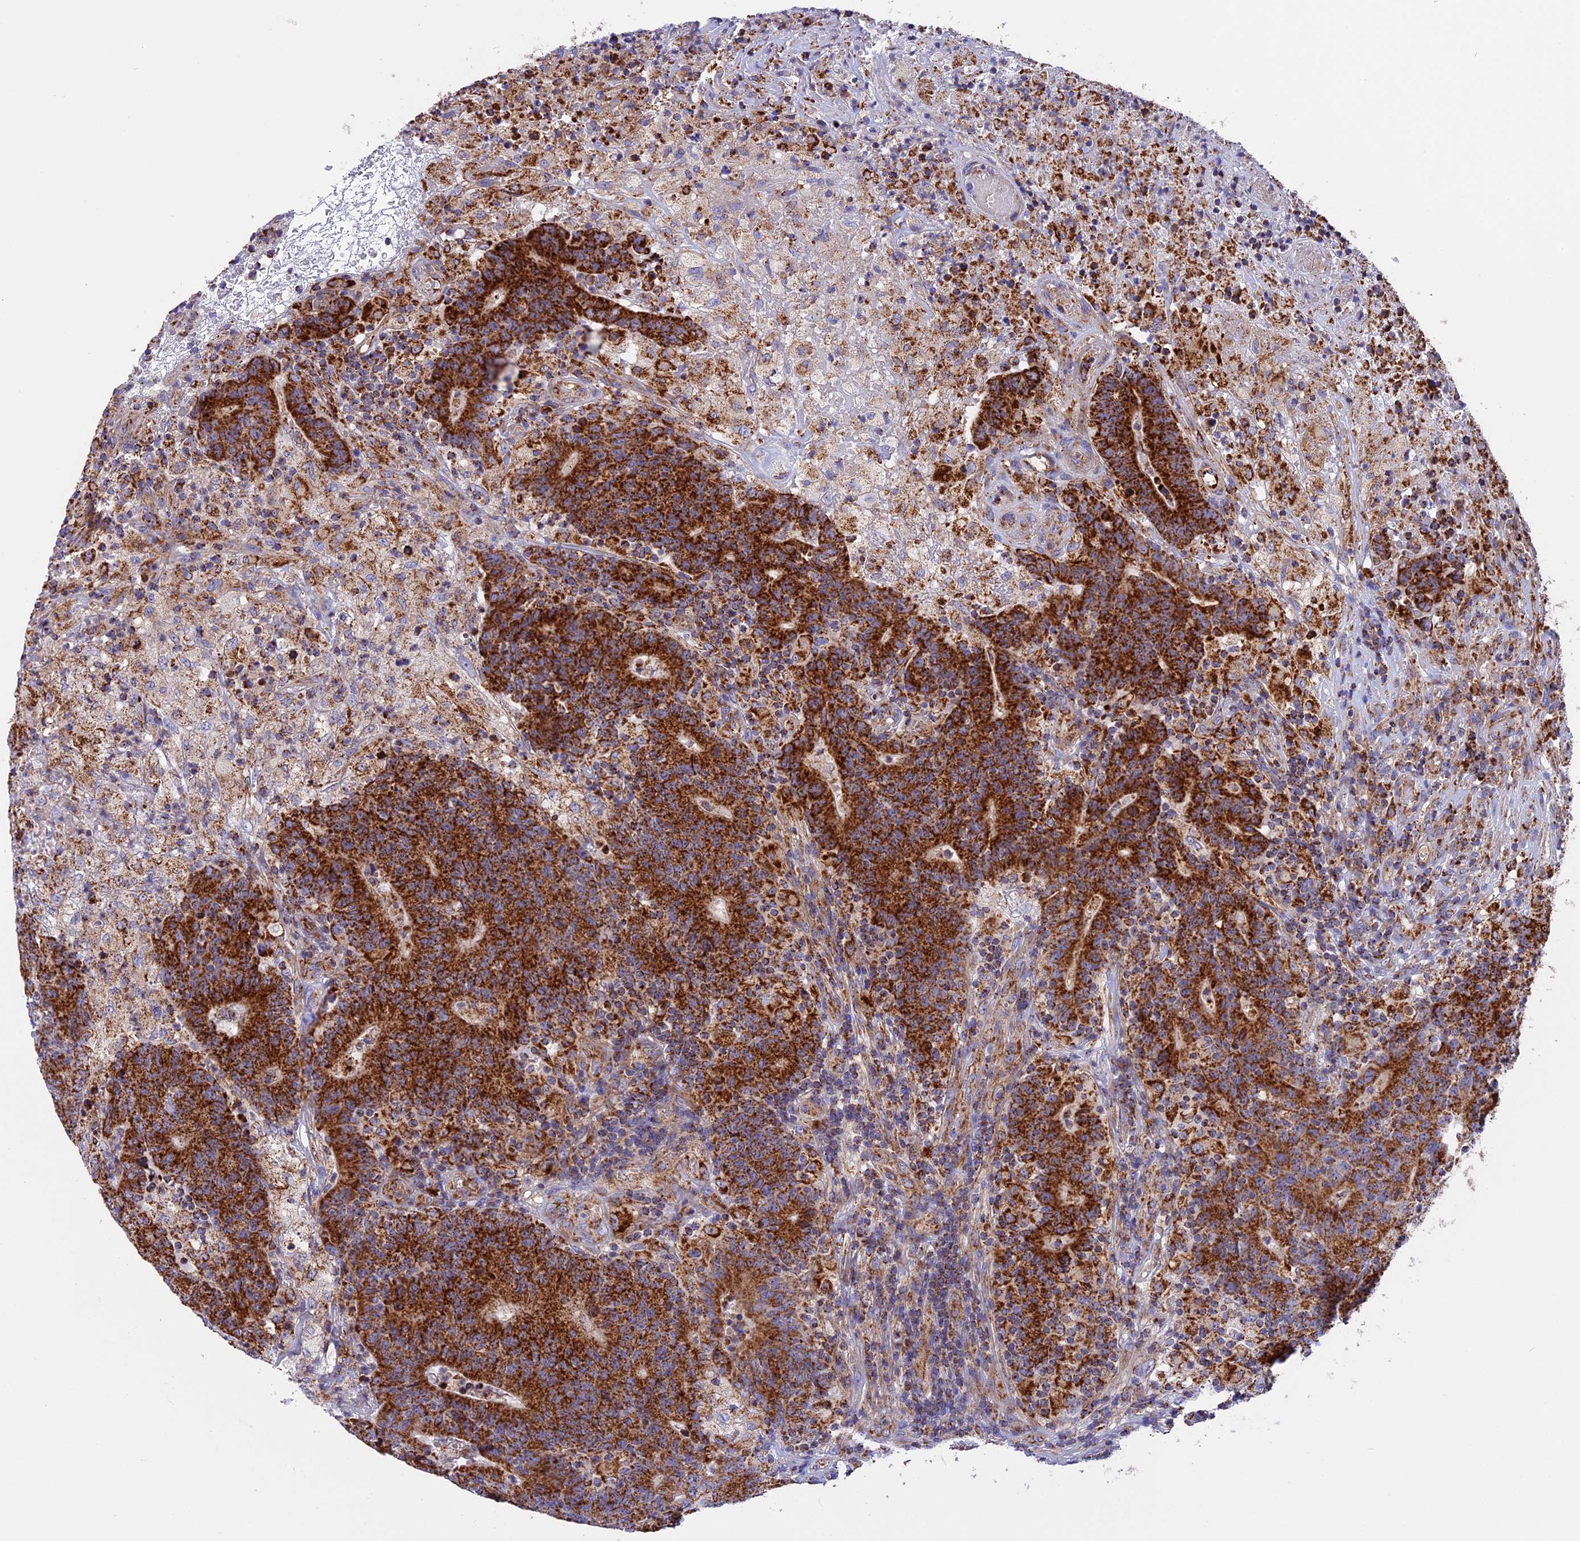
{"staining": {"intensity": "strong", "quantity": ">75%", "location": "cytoplasmic/membranous"}, "tissue": "colorectal cancer", "cell_type": "Tumor cells", "image_type": "cancer", "snomed": [{"axis": "morphology", "description": "Adenocarcinoma, NOS"}, {"axis": "topography", "description": "Colon"}], "caption": "Human colorectal cancer stained for a protein (brown) reveals strong cytoplasmic/membranous positive expression in about >75% of tumor cells.", "gene": "UQCRB", "patient": {"sex": "female", "age": 75}}